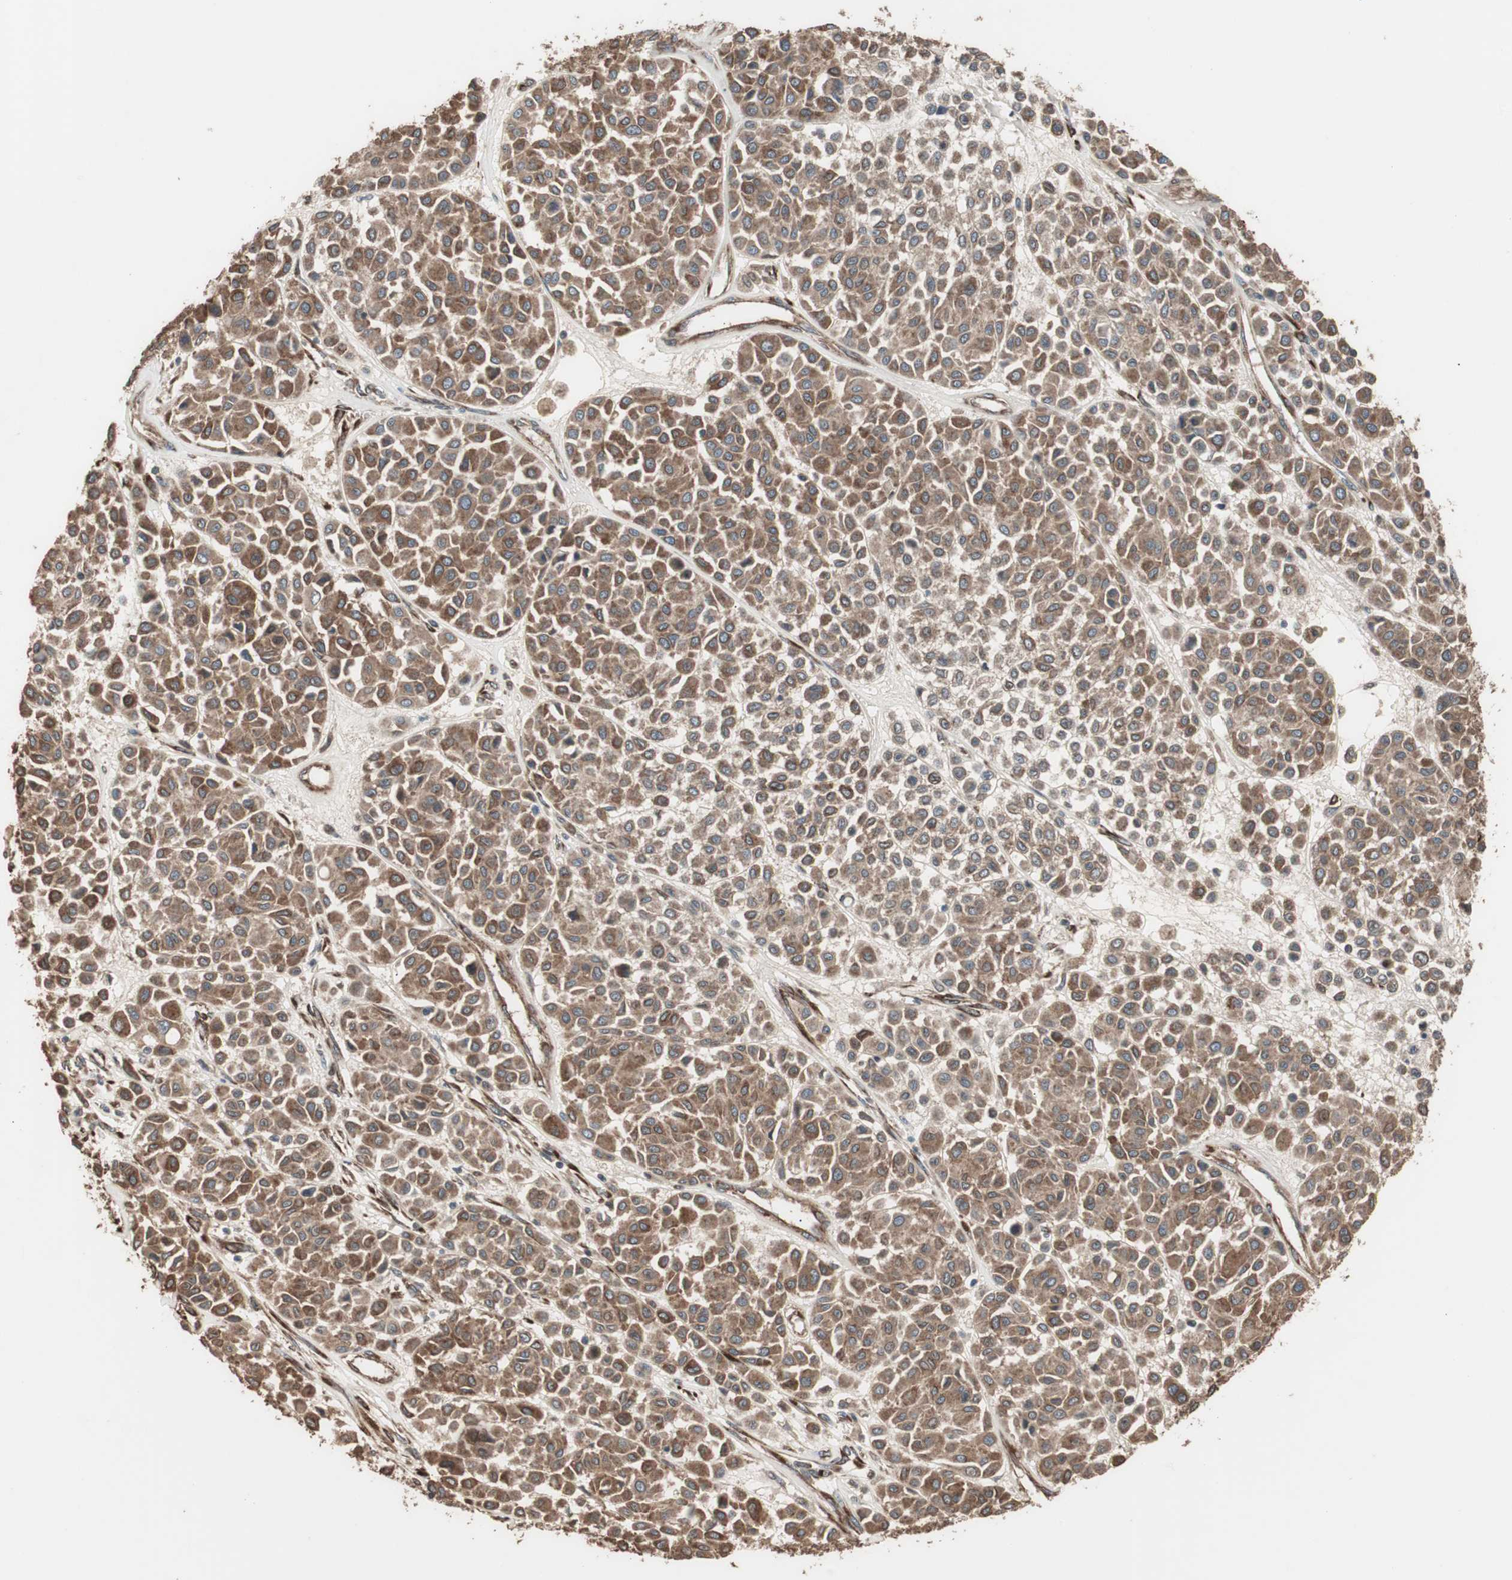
{"staining": {"intensity": "moderate", "quantity": ">75%", "location": "cytoplasmic/membranous"}, "tissue": "melanoma", "cell_type": "Tumor cells", "image_type": "cancer", "snomed": [{"axis": "morphology", "description": "Malignant melanoma, Metastatic site"}, {"axis": "topography", "description": "Soft tissue"}], "caption": "Immunohistochemical staining of human melanoma exhibits moderate cytoplasmic/membranous protein staining in approximately >75% of tumor cells.", "gene": "LZTS1", "patient": {"sex": "male", "age": 41}}